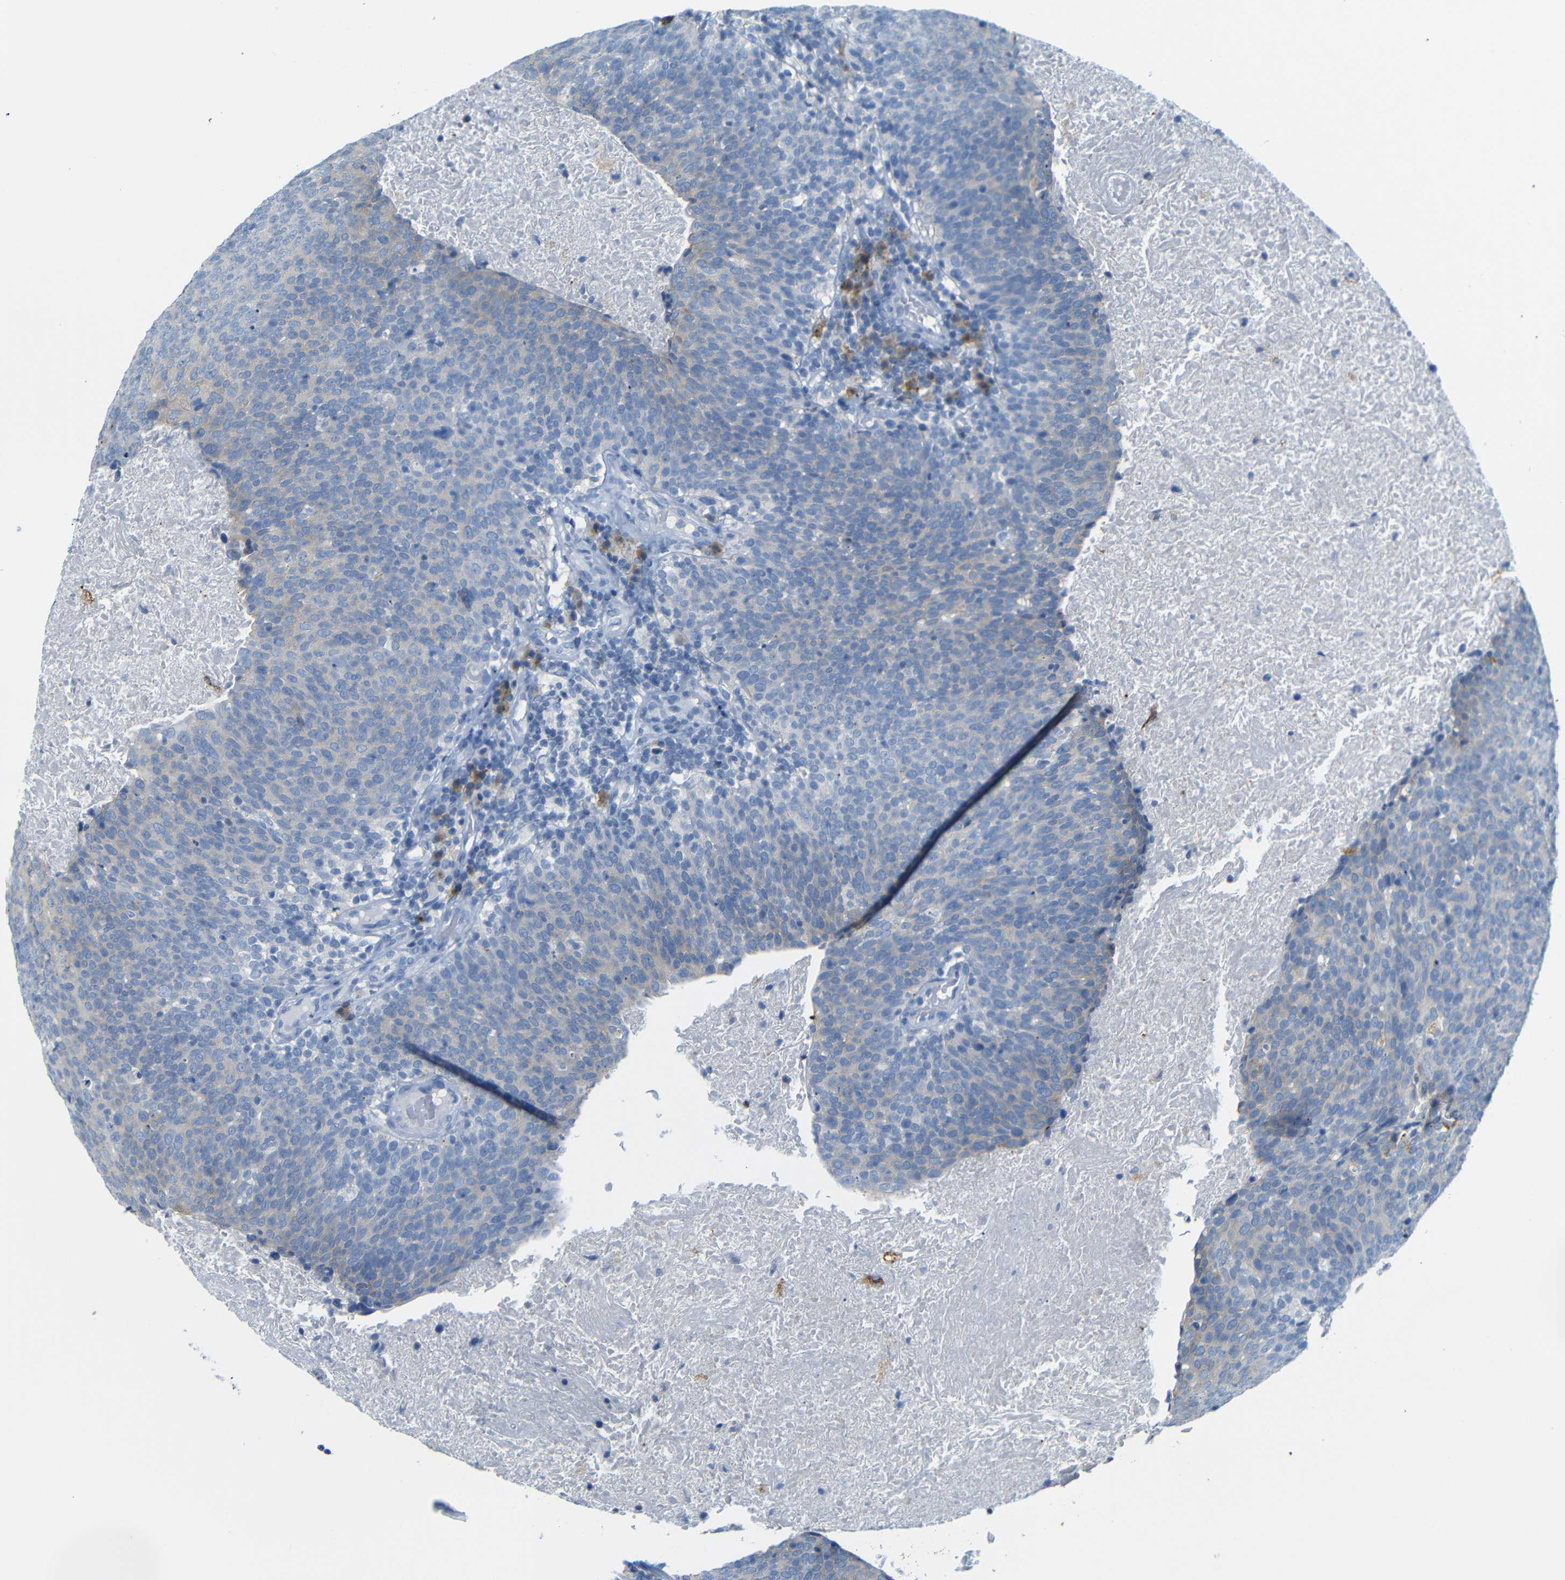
{"staining": {"intensity": "weak", "quantity": "25%-75%", "location": "cytoplasmic/membranous"}, "tissue": "head and neck cancer", "cell_type": "Tumor cells", "image_type": "cancer", "snomed": [{"axis": "morphology", "description": "Squamous cell carcinoma, NOS"}, {"axis": "morphology", "description": "Squamous cell carcinoma, metastatic, NOS"}, {"axis": "topography", "description": "Lymph node"}, {"axis": "topography", "description": "Head-Neck"}], "caption": "Immunohistochemical staining of human metastatic squamous cell carcinoma (head and neck) reveals low levels of weak cytoplasmic/membranous expression in approximately 25%-75% of tumor cells. The staining was performed using DAB to visualize the protein expression in brown, while the nuclei were stained in blue with hematoxylin (Magnification: 20x).", "gene": "FCRL1", "patient": {"sex": "male", "age": 62}}